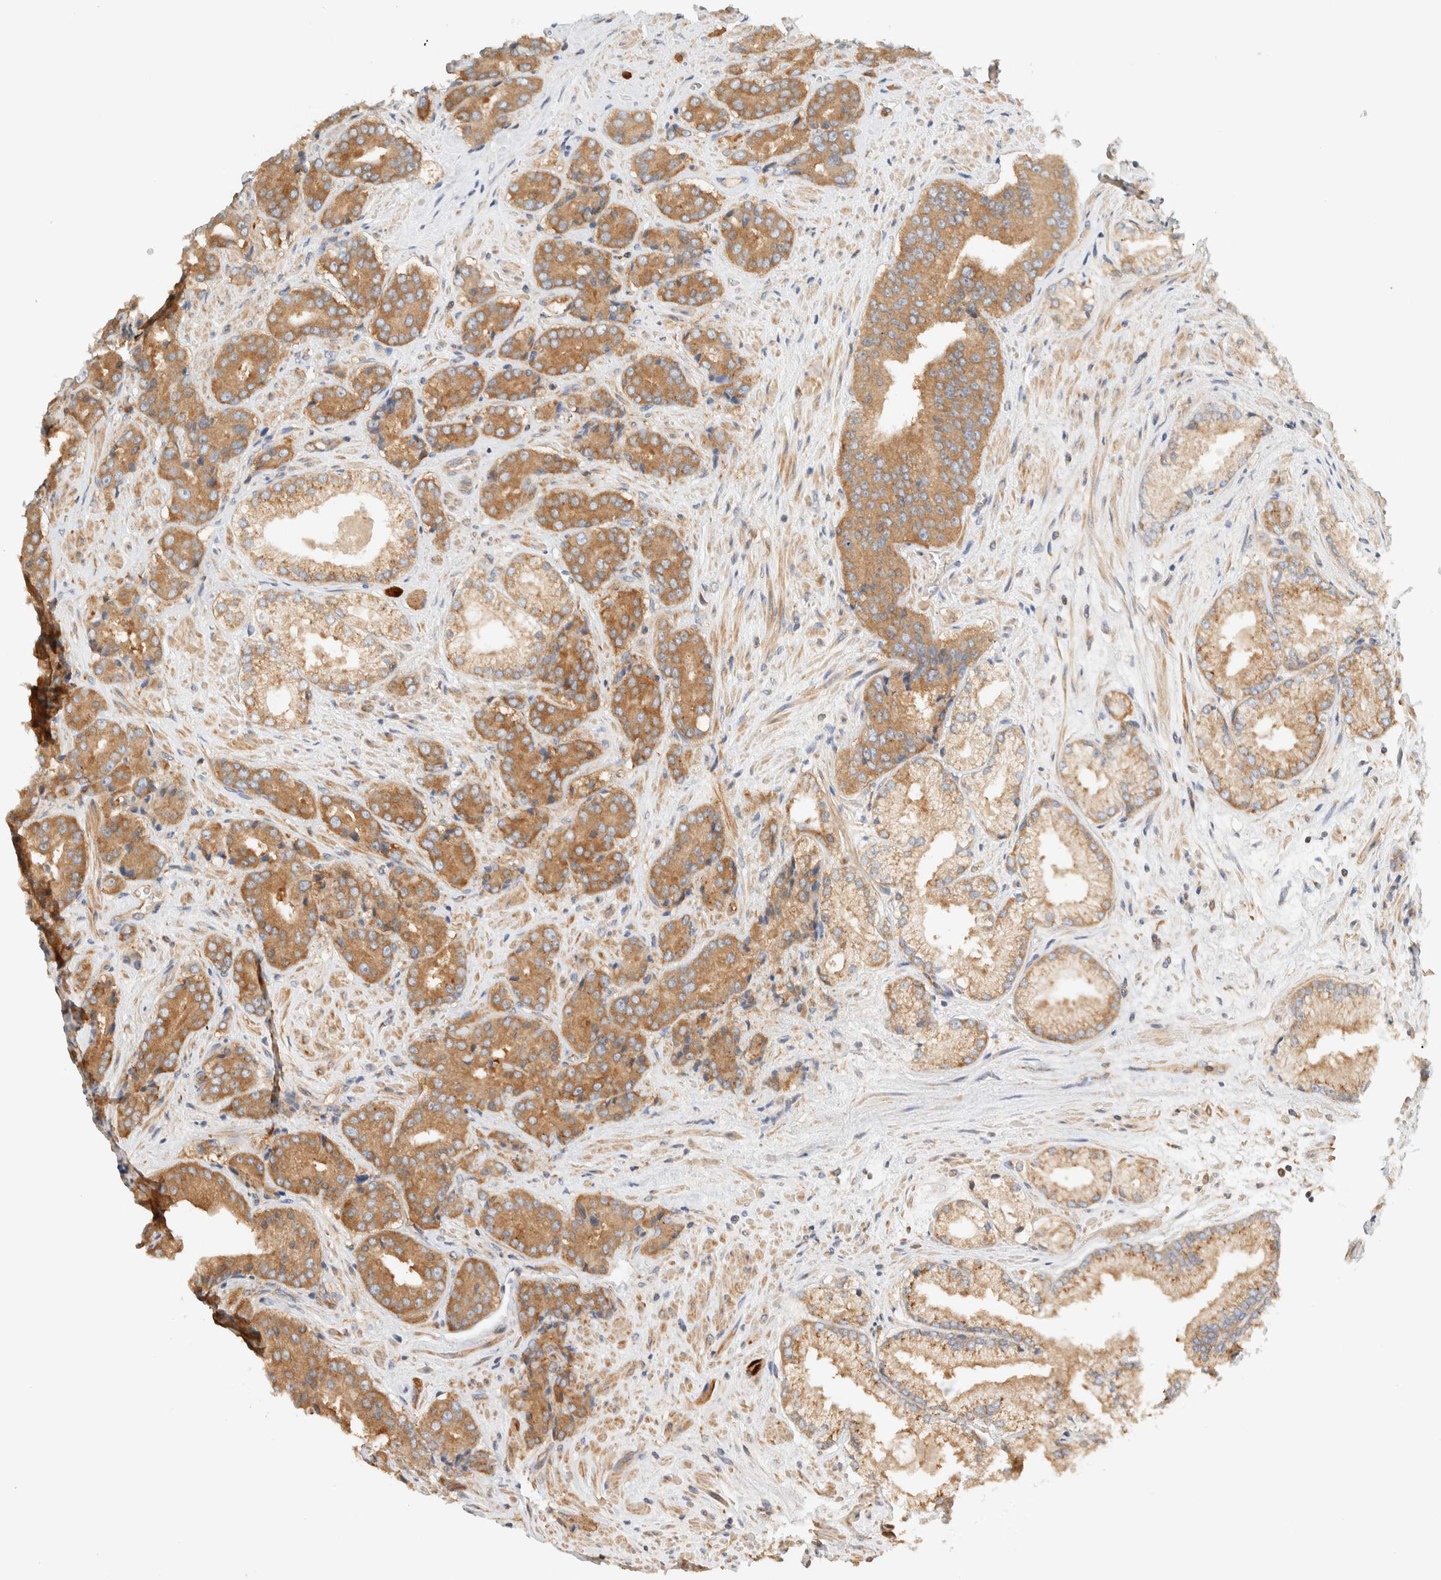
{"staining": {"intensity": "moderate", "quantity": ">75%", "location": "cytoplasmic/membranous"}, "tissue": "prostate cancer", "cell_type": "Tumor cells", "image_type": "cancer", "snomed": [{"axis": "morphology", "description": "Adenocarcinoma, High grade"}, {"axis": "topography", "description": "Prostate"}], "caption": "Prostate adenocarcinoma (high-grade) stained with DAB (3,3'-diaminobenzidine) immunohistochemistry (IHC) displays medium levels of moderate cytoplasmic/membranous expression in about >75% of tumor cells. (Stains: DAB (3,3'-diaminobenzidine) in brown, nuclei in blue, Microscopy: brightfield microscopy at high magnification).", "gene": "ARFGEF1", "patient": {"sex": "male", "age": 71}}